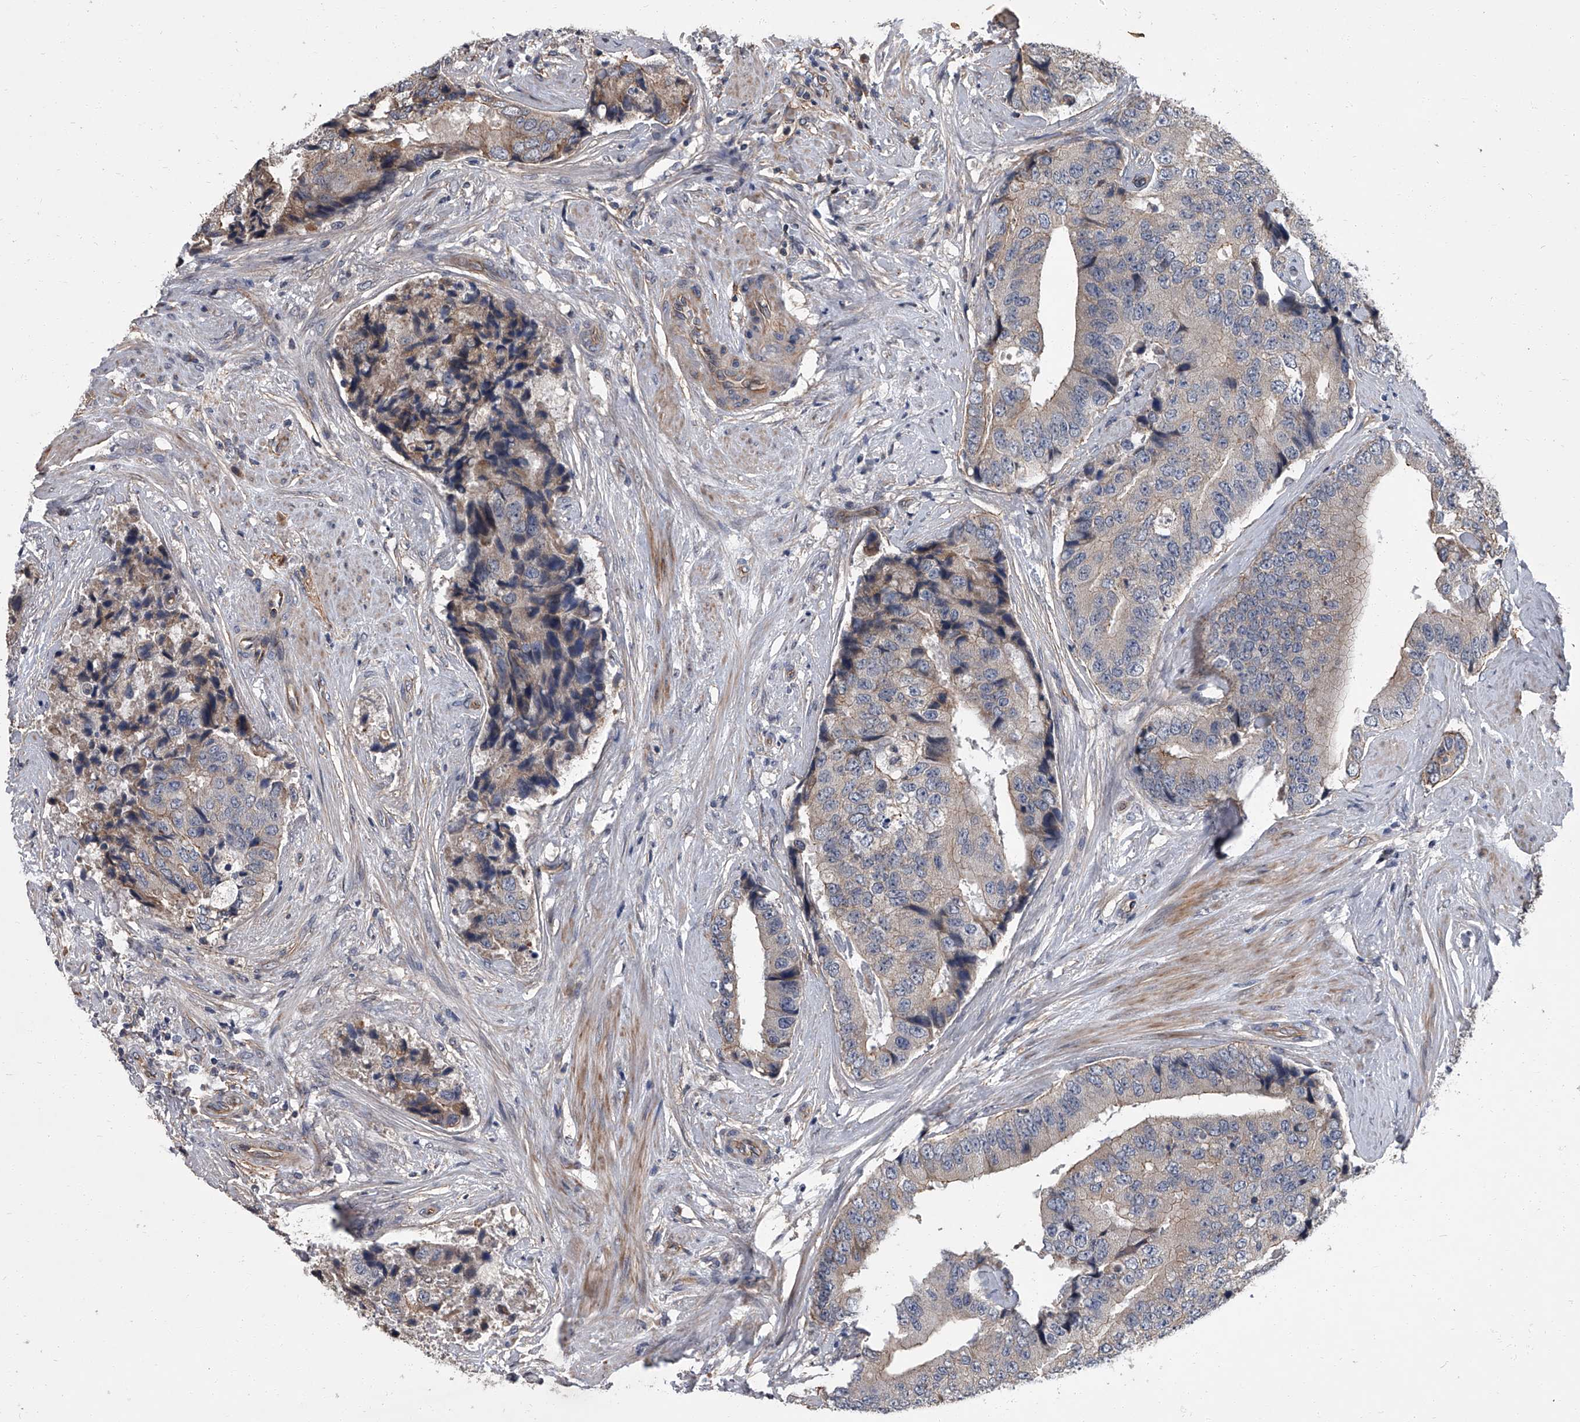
{"staining": {"intensity": "moderate", "quantity": "25%-75%", "location": "cytoplasmic/membranous"}, "tissue": "prostate cancer", "cell_type": "Tumor cells", "image_type": "cancer", "snomed": [{"axis": "morphology", "description": "Adenocarcinoma, High grade"}, {"axis": "topography", "description": "Prostate"}], "caption": "Protein staining displays moderate cytoplasmic/membranous expression in approximately 25%-75% of tumor cells in high-grade adenocarcinoma (prostate).", "gene": "SIRT4", "patient": {"sex": "male", "age": 70}}